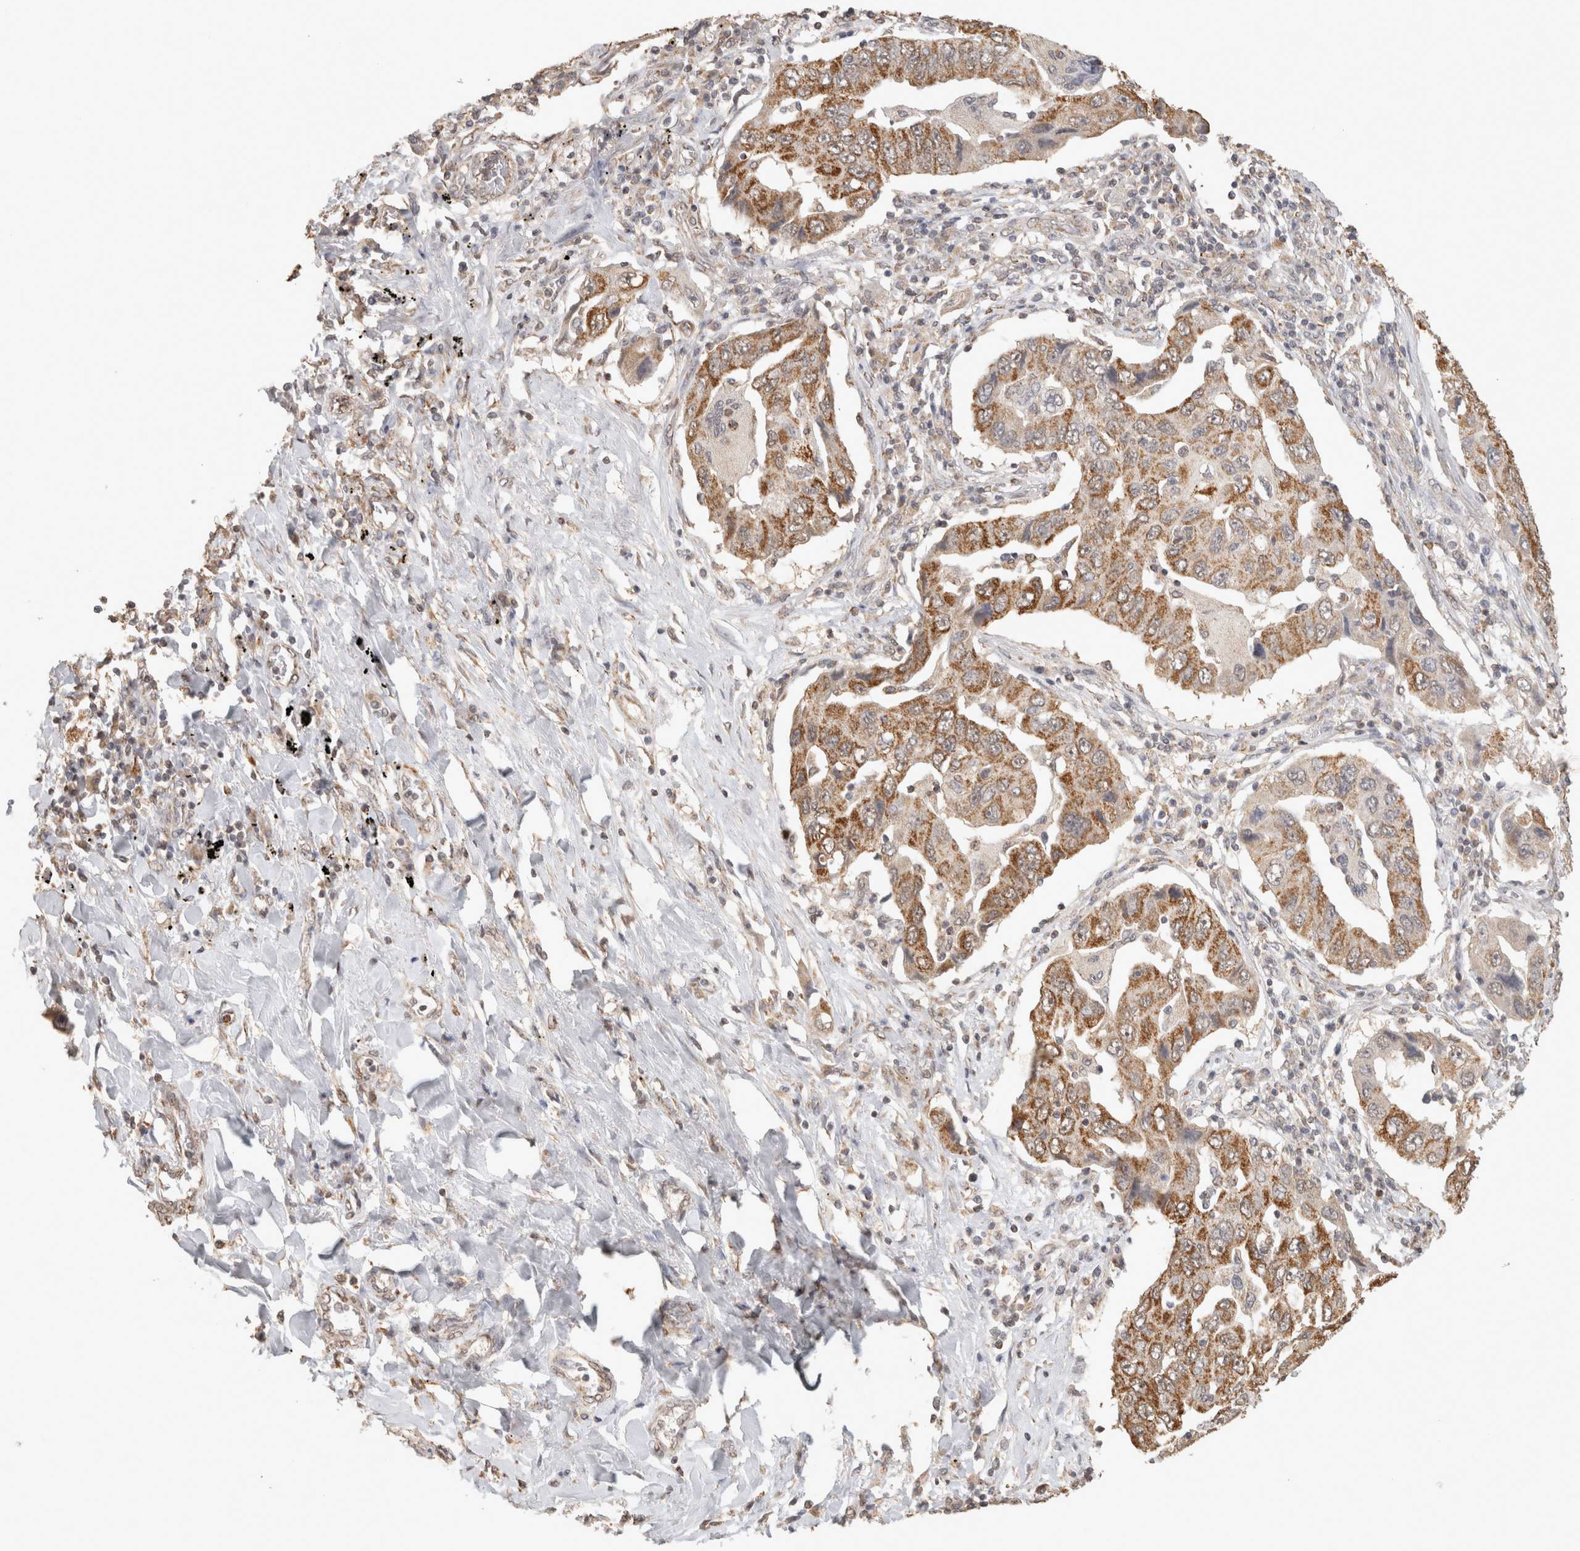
{"staining": {"intensity": "moderate", "quantity": ">75%", "location": "cytoplasmic/membranous"}, "tissue": "lung cancer", "cell_type": "Tumor cells", "image_type": "cancer", "snomed": [{"axis": "morphology", "description": "Adenocarcinoma, NOS"}, {"axis": "topography", "description": "Lung"}], "caption": "Protein staining of lung cancer (adenocarcinoma) tissue reveals moderate cytoplasmic/membranous positivity in about >75% of tumor cells.", "gene": "BNIP3L", "patient": {"sex": "female", "age": 65}}